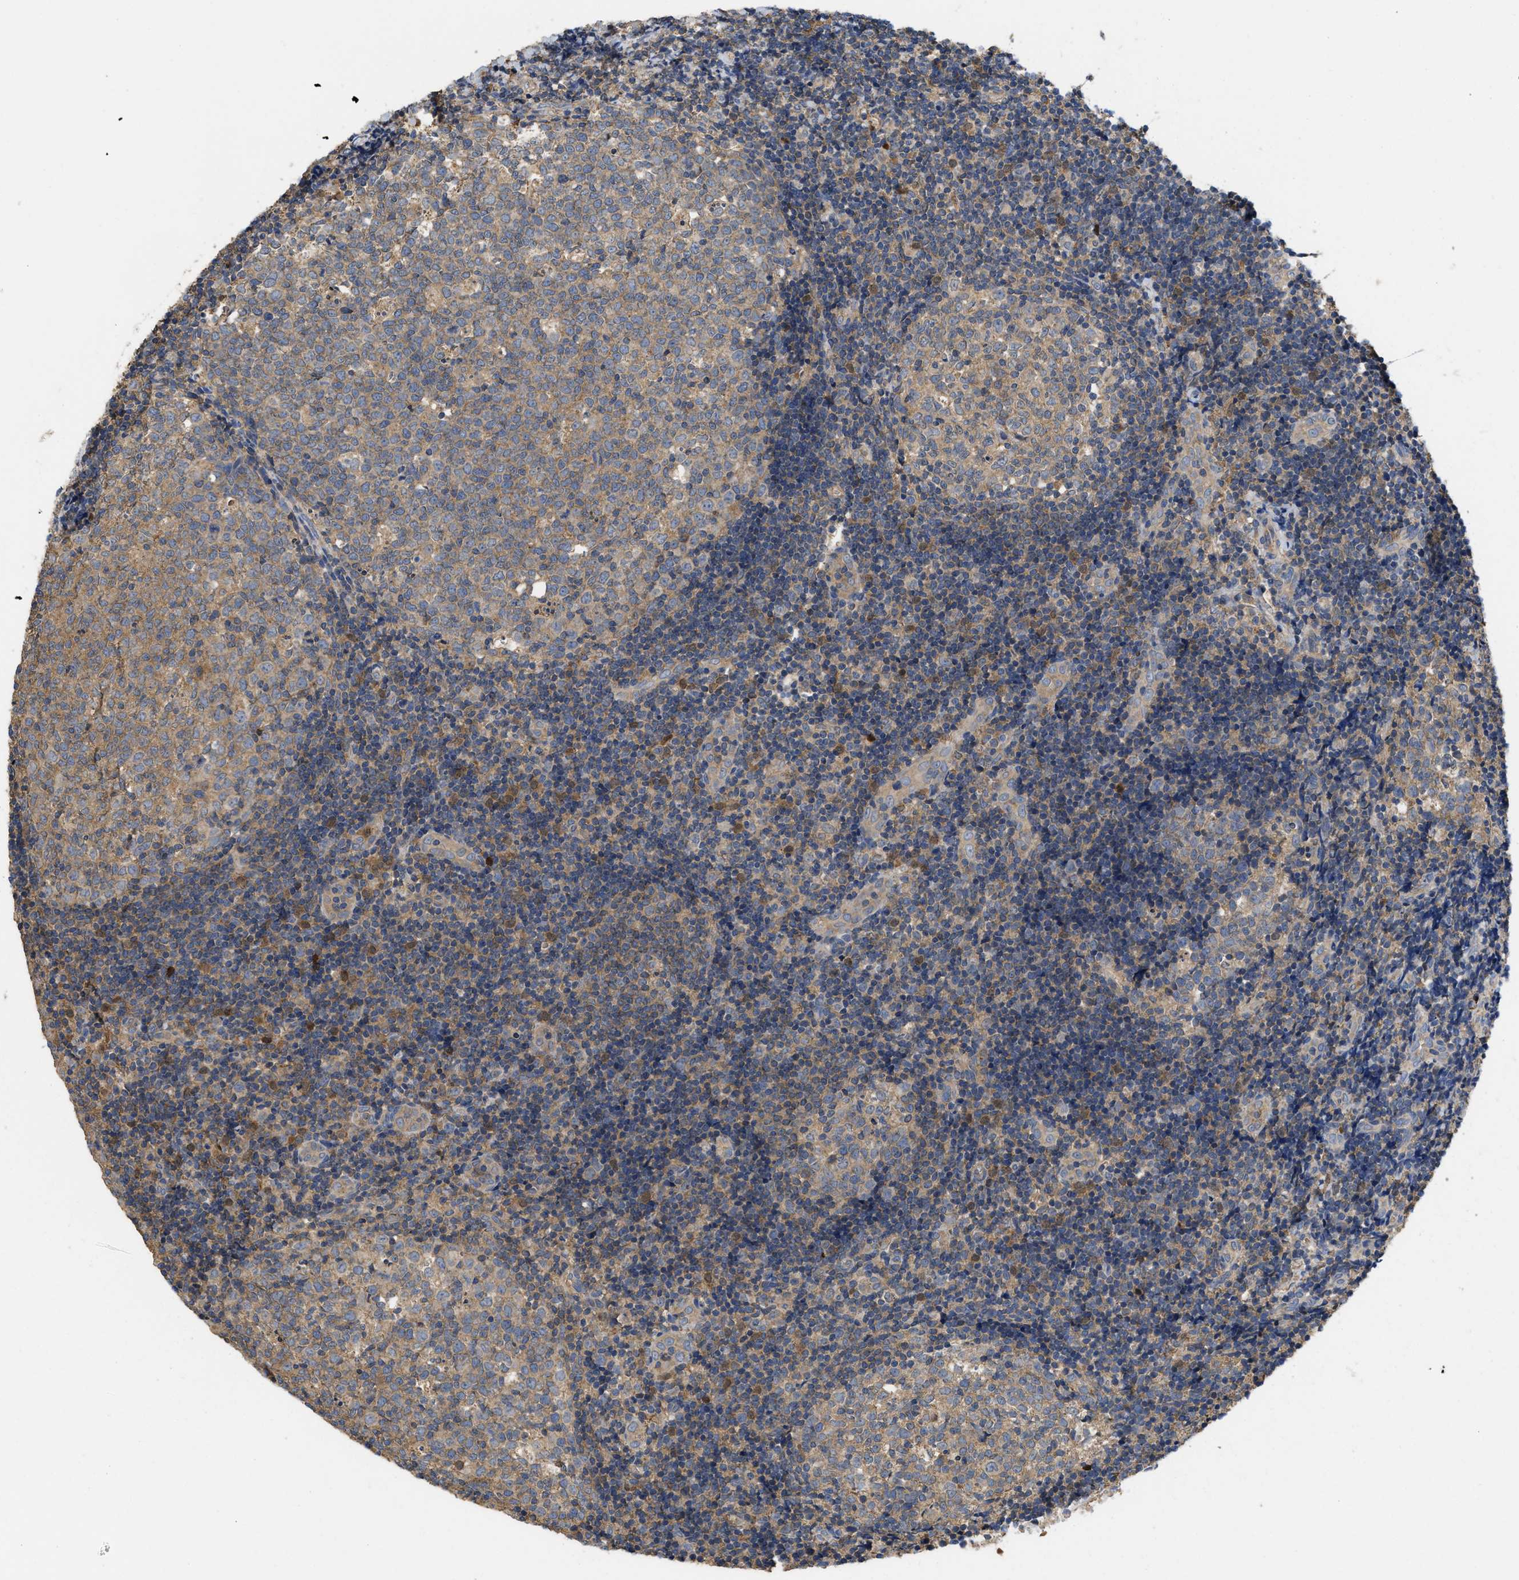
{"staining": {"intensity": "weak", "quantity": ">75%", "location": "cytoplasmic/membranous"}, "tissue": "tonsil", "cell_type": "Germinal center cells", "image_type": "normal", "snomed": [{"axis": "morphology", "description": "Normal tissue, NOS"}, {"axis": "topography", "description": "Tonsil"}], "caption": "This is an image of immunohistochemistry (IHC) staining of unremarkable tonsil, which shows weak staining in the cytoplasmic/membranous of germinal center cells.", "gene": "RNF216", "patient": {"sex": "female", "age": 19}}